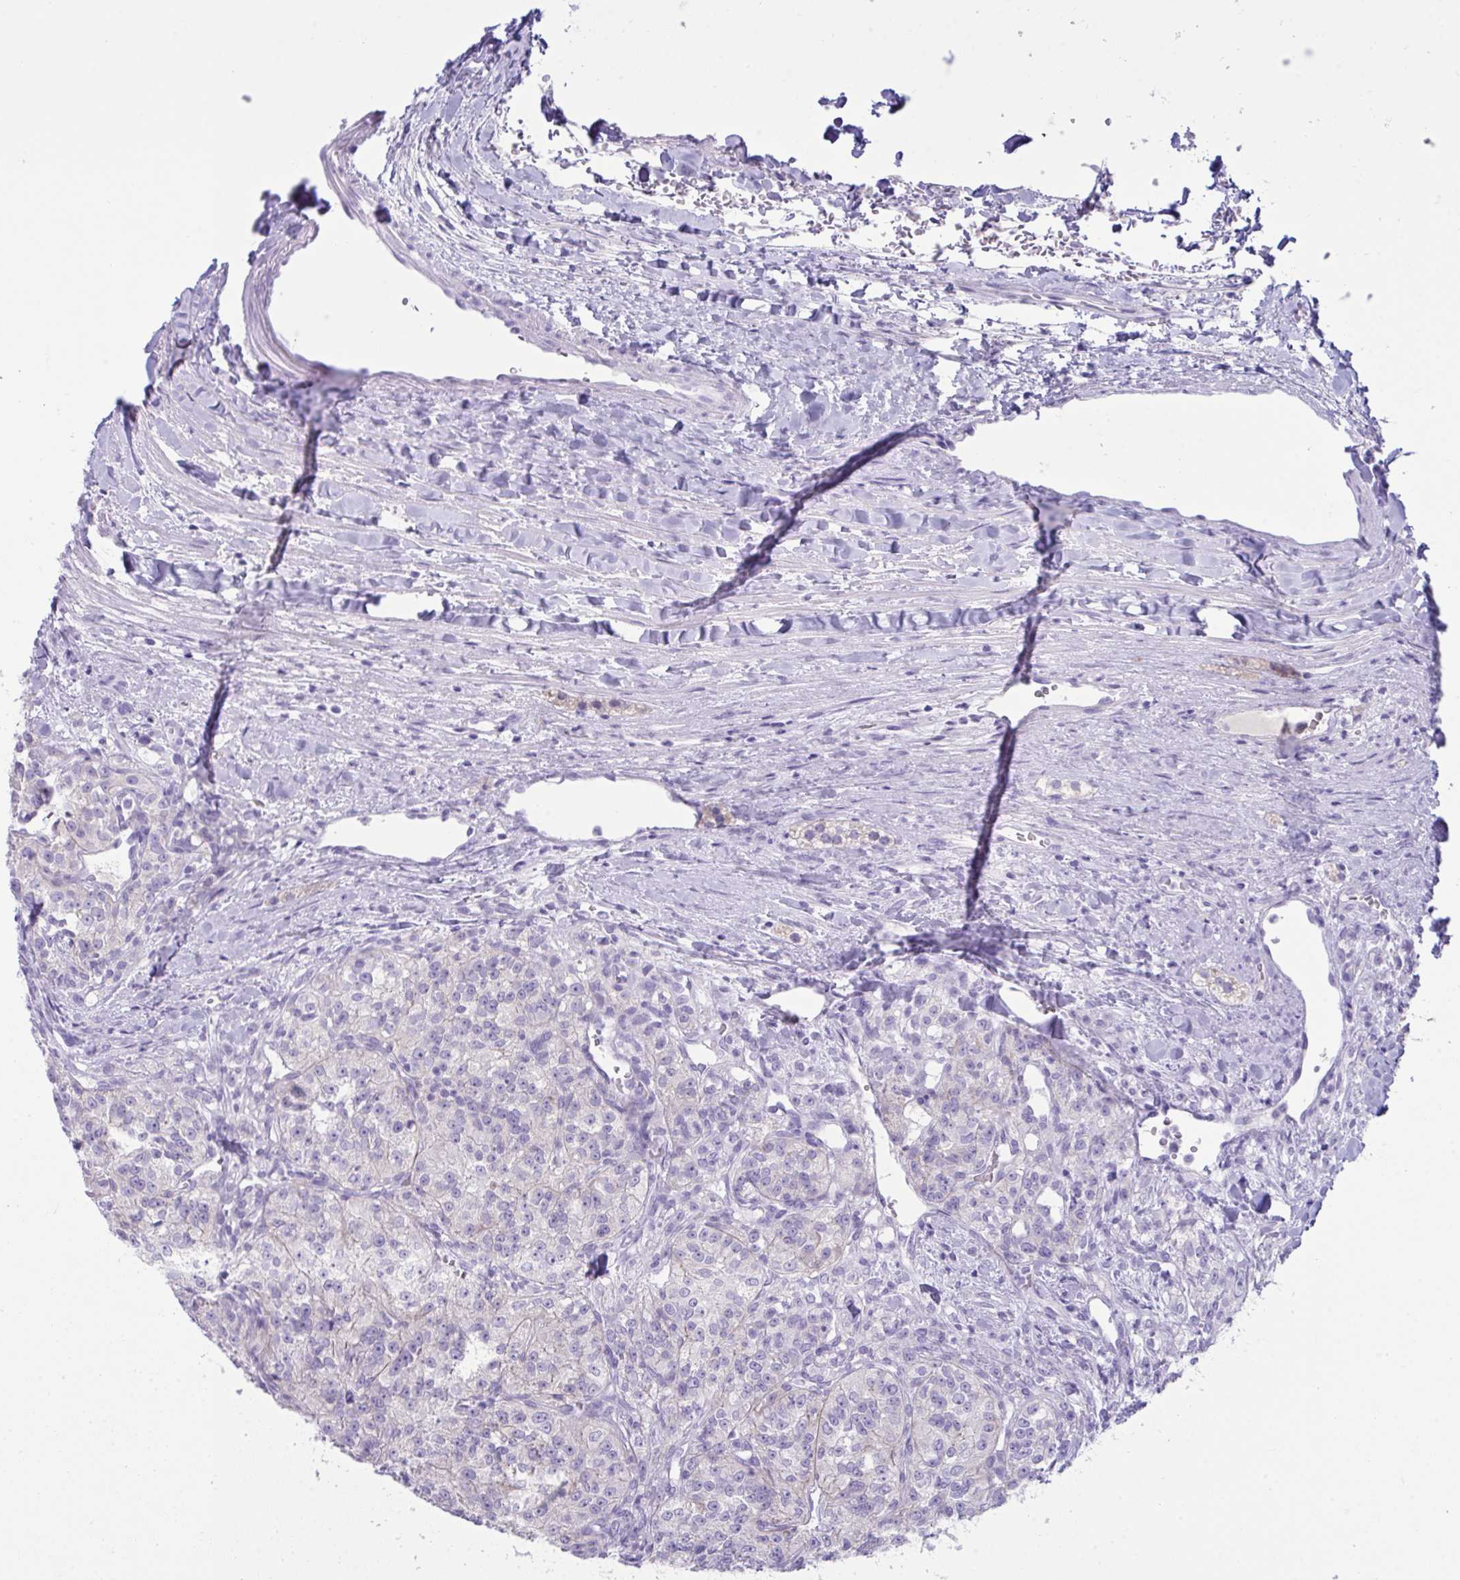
{"staining": {"intensity": "negative", "quantity": "none", "location": "none"}, "tissue": "renal cancer", "cell_type": "Tumor cells", "image_type": "cancer", "snomed": [{"axis": "morphology", "description": "Adenocarcinoma, NOS"}, {"axis": "topography", "description": "Kidney"}], "caption": "Immunohistochemistry image of neoplastic tissue: human adenocarcinoma (renal) stained with DAB (3,3'-diaminobenzidine) reveals no significant protein staining in tumor cells. (Immunohistochemistry, brightfield microscopy, high magnification).", "gene": "GLB1L2", "patient": {"sex": "female", "age": 63}}